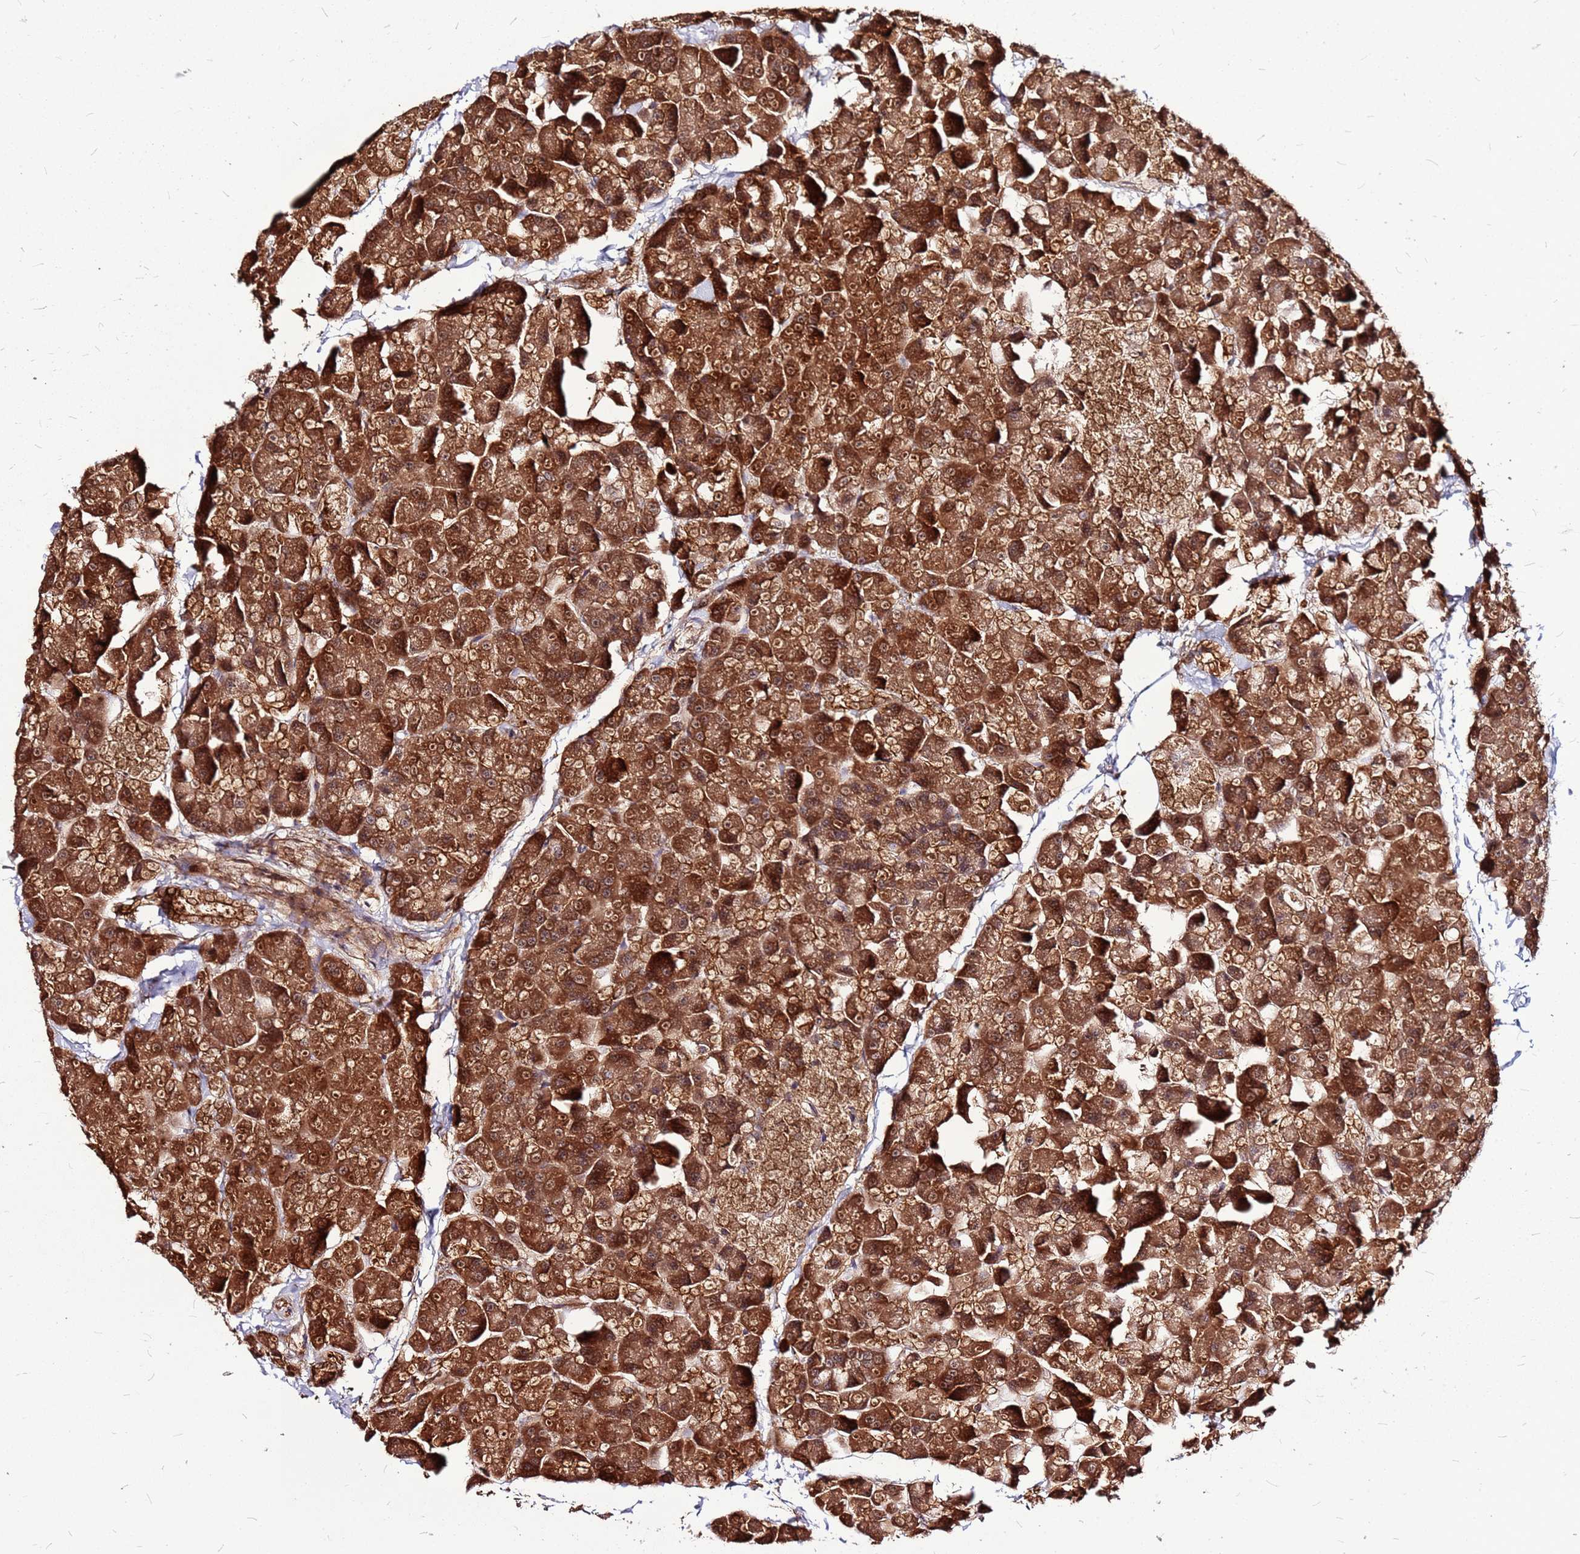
{"staining": {"intensity": "strong", "quantity": ">75%", "location": "cytoplasmic/membranous"}, "tissue": "pancreas", "cell_type": "Exocrine glandular cells", "image_type": "normal", "snomed": [{"axis": "morphology", "description": "Normal tissue, NOS"}, {"axis": "topography", "description": "Pancreas"}], "caption": "Immunohistochemical staining of normal human pancreas demonstrates high levels of strong cytoplasmic/membranous staining in about >75% of exocrine glandular cells.", "gene": "LYPLAL1", "patient": {"sex": "male", "age": 35}}